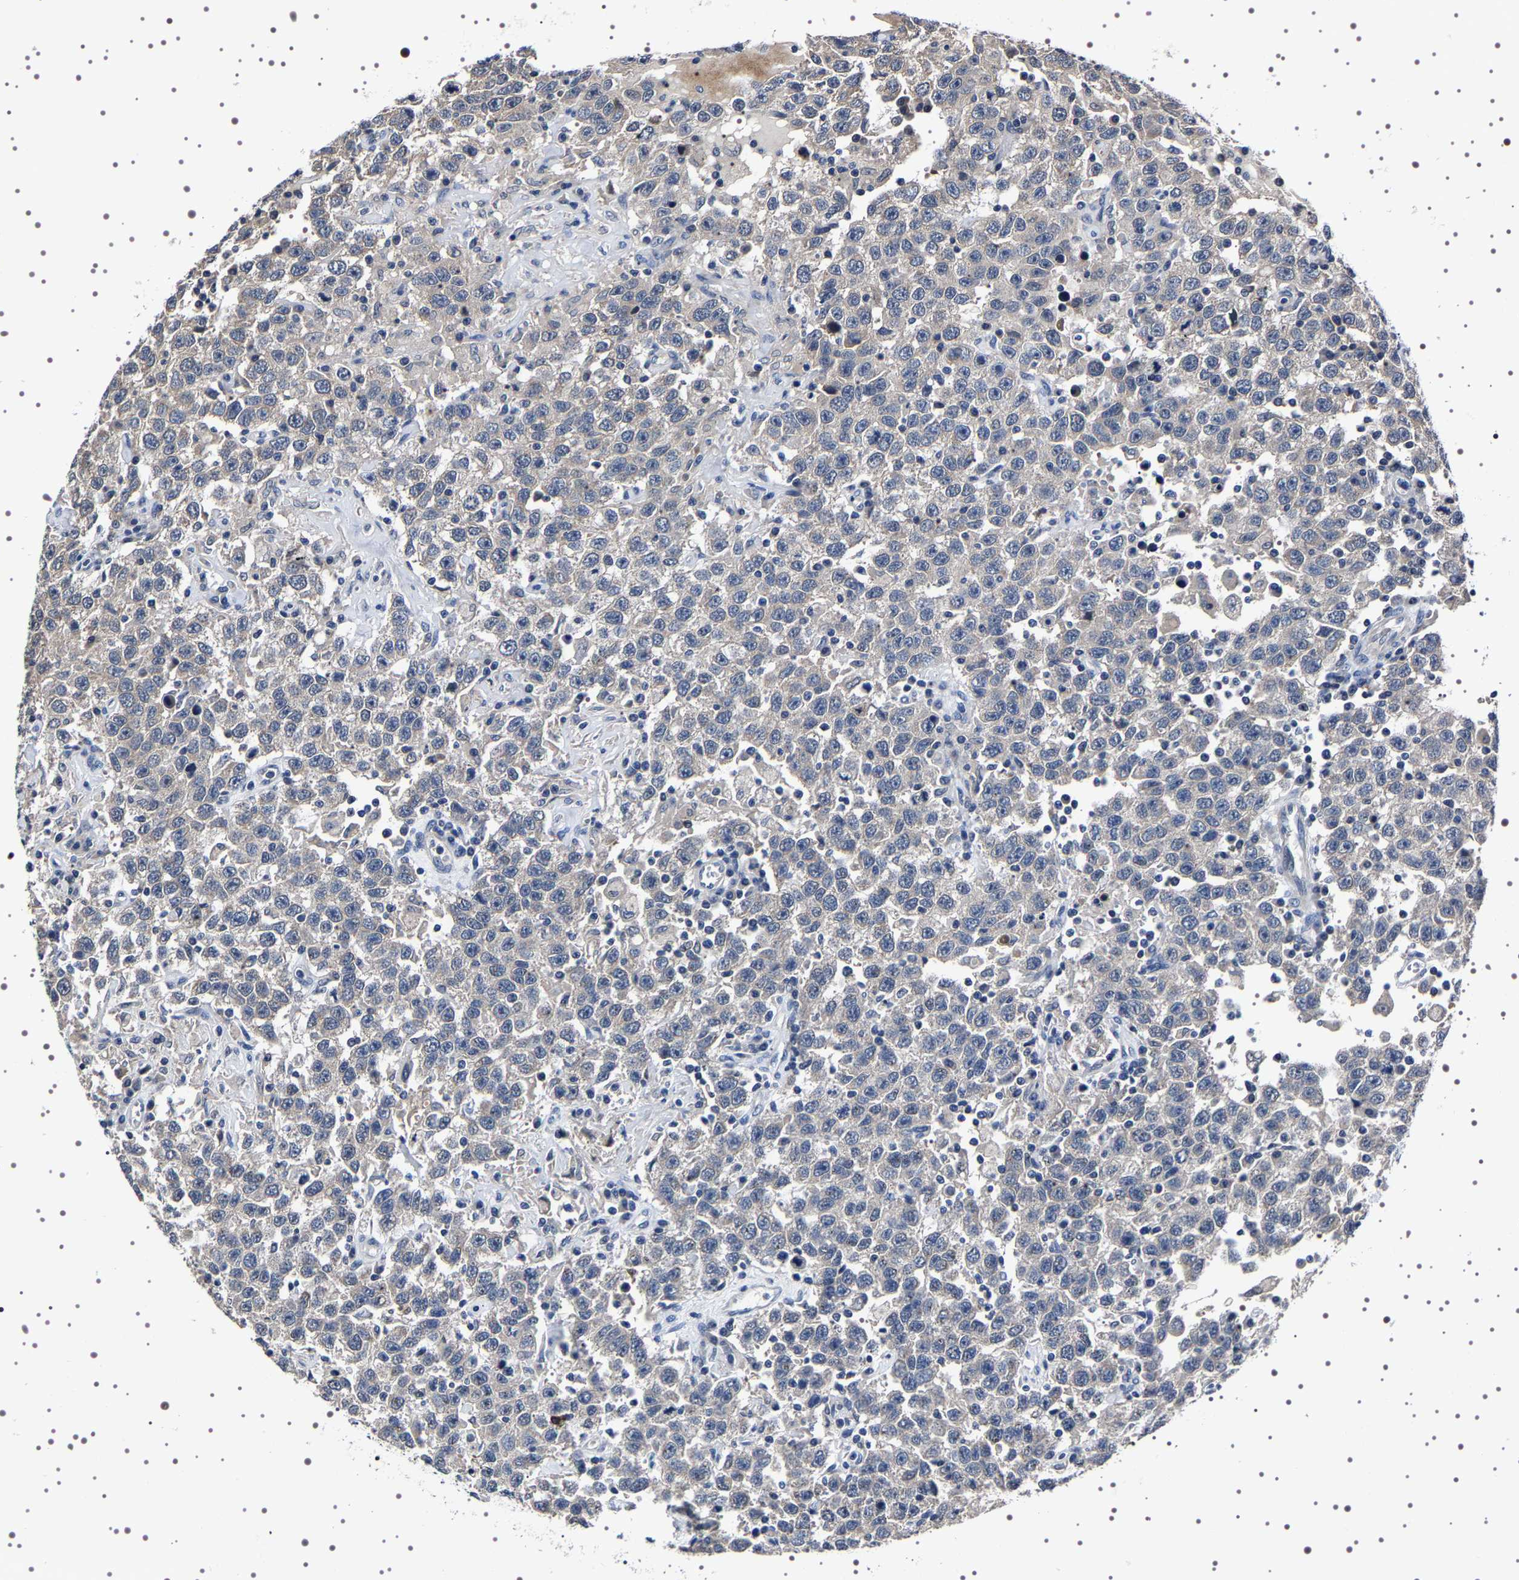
{"staining": {"intensity": "weak", "quantity": "<25%", "location": "cytoplasmic/membranous"}, "tissue": "testis cancer", "cell_type": "Tumor cells", "image_type": "cancer", "snomed": [{"axis": "morphology", "description": "Seminoma, NOS"}, {"axis": "topography", "description": "Testis"}], "caption": "Tumor cells are negative for protein expression in human testis cancer (seminoma).", "gene": "TARBP1", "patient": {"sex": "male", "age": 41}}